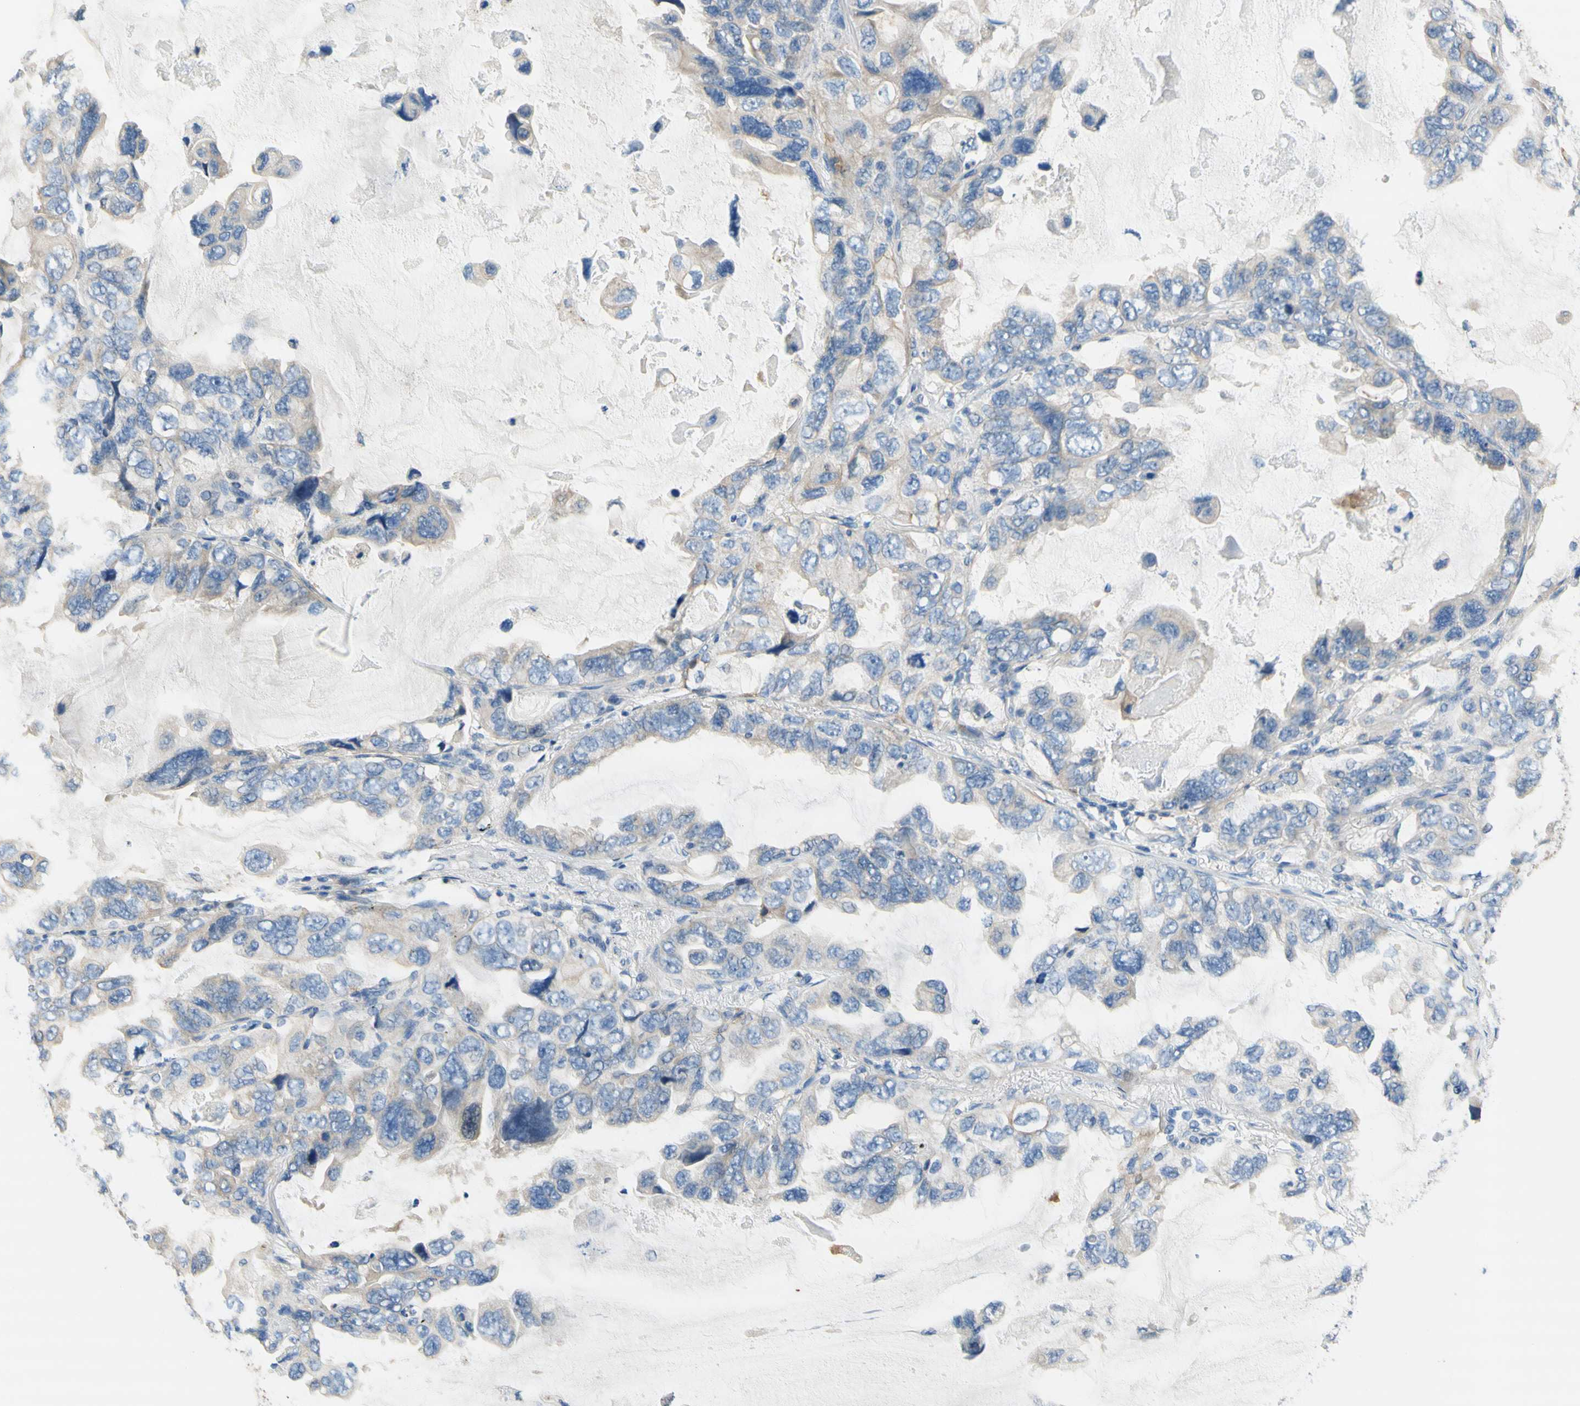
{"staining": {"intensity": "weak", "quantity": ">75%", "location": "cytoplasmic/membranous"}, "tissue": "lung cancer", "cell_type": "Tumor cells", "image_type": "cancer", "snomed": [{"axis": "morphology", "description": "Squamous cell carcinoma, NOS"}, {"axis": "topography", "description": "Lung"}], "caption": "Immunohistochemistry (IHC) photomicrograph of lung cancer (squamous cell carcinoma) stained for a protein (brown), which exhibits low levels of weak cytoplasmic/membranous staining in about >75% of tumor cells.", "gene": "F3", "patient": {"sex": "female", "age": 73}}